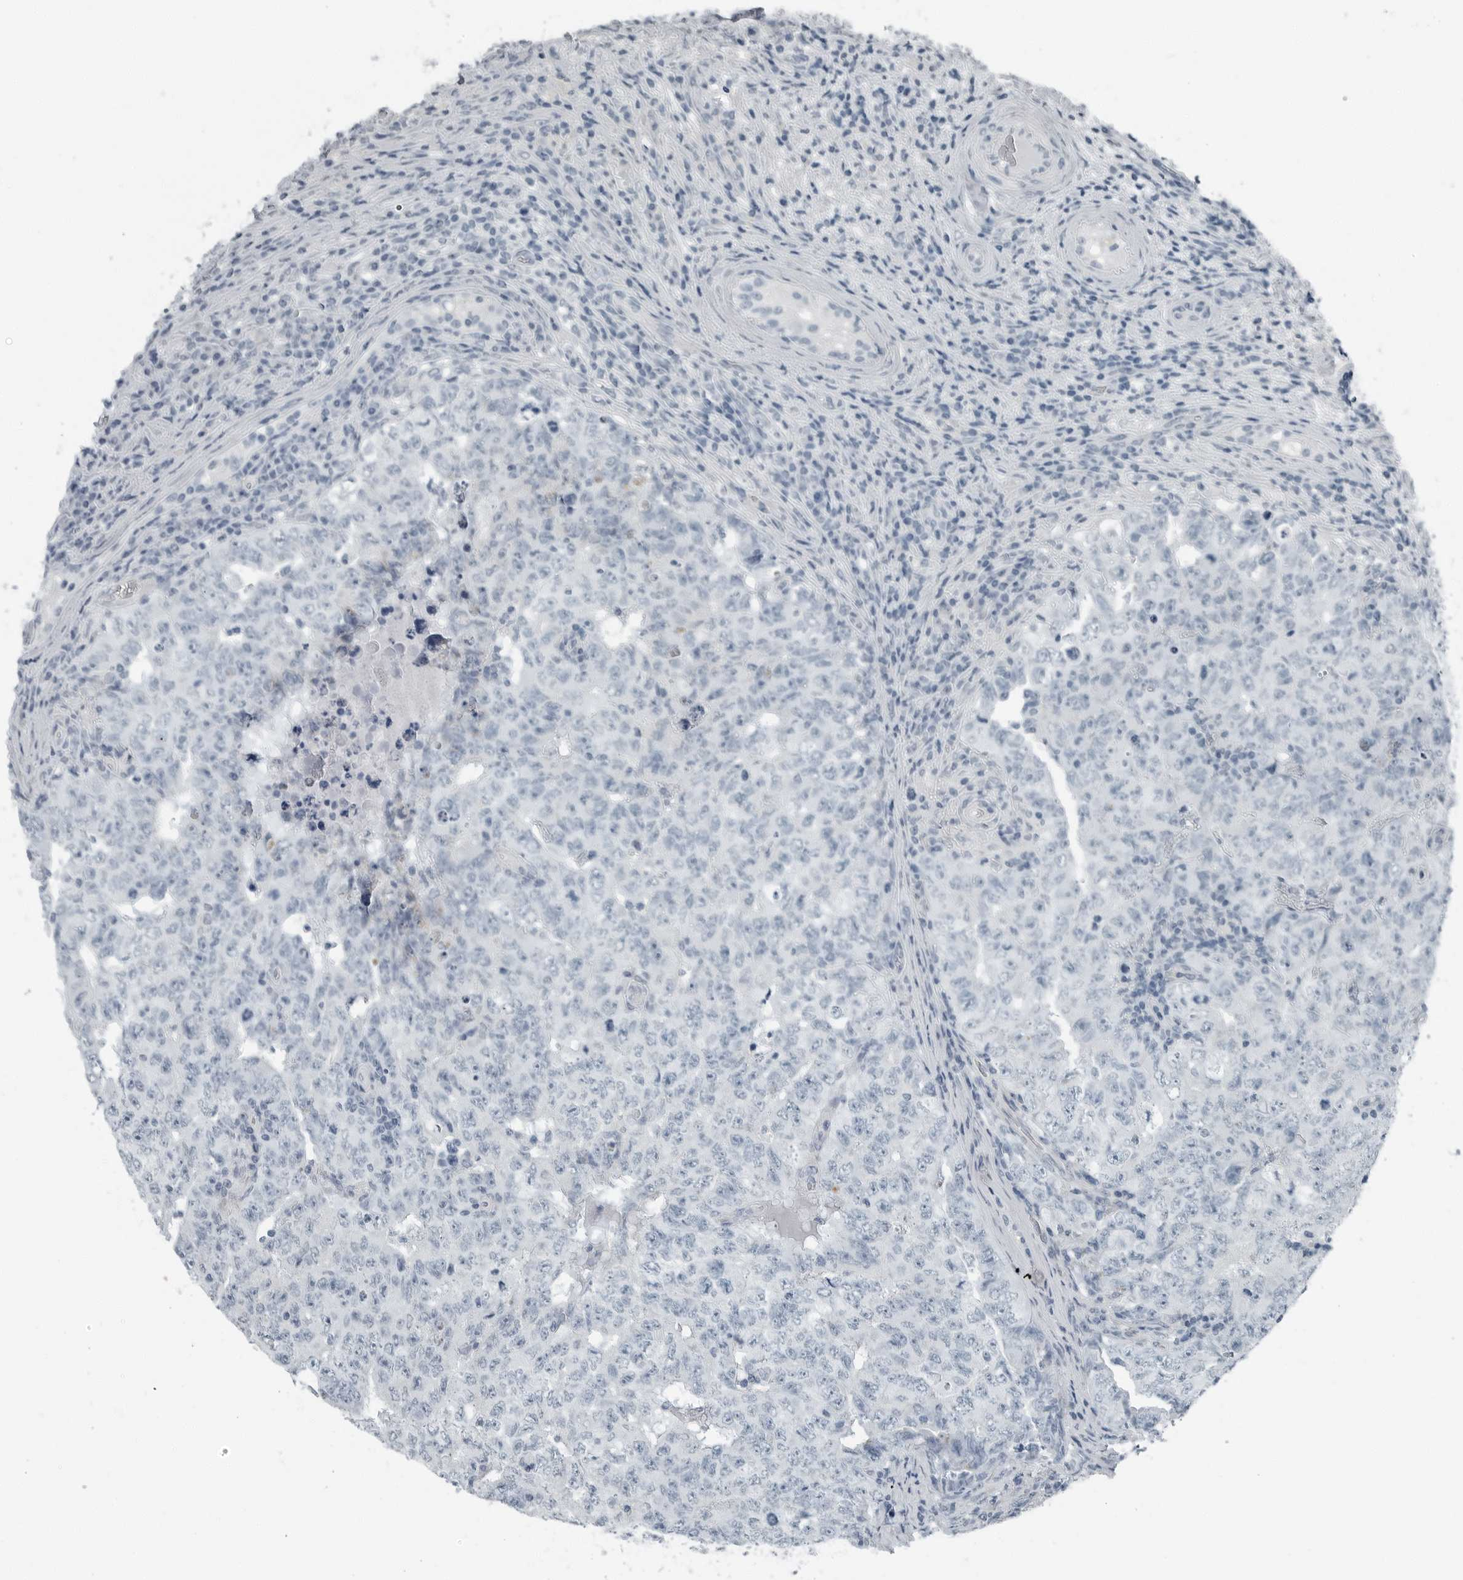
{"staining": {"intensity": "negative", "quantity": "none", "location": "none"}, "tissue": "testis cancer", "cell_type": "Tumor cells", "image_type": "cancer", "snomed": [{"axis": "morphology", "description": "Carcinoma, Embryonal, NOS"}, {"axis": "topography", "description": "Testis"}], "caption": "Histopathology image shows no significant protein staining in tumor cells of embryonal carcinoma (testis). (Stains: DAB (3,3'-diaminobenzidine) IHC with hematoxylin counter stain, Microscopy: brightfield microscopy at high magnification).", "gene": "ZPBP2", "patient": {"sex": "male", "age": 26}}